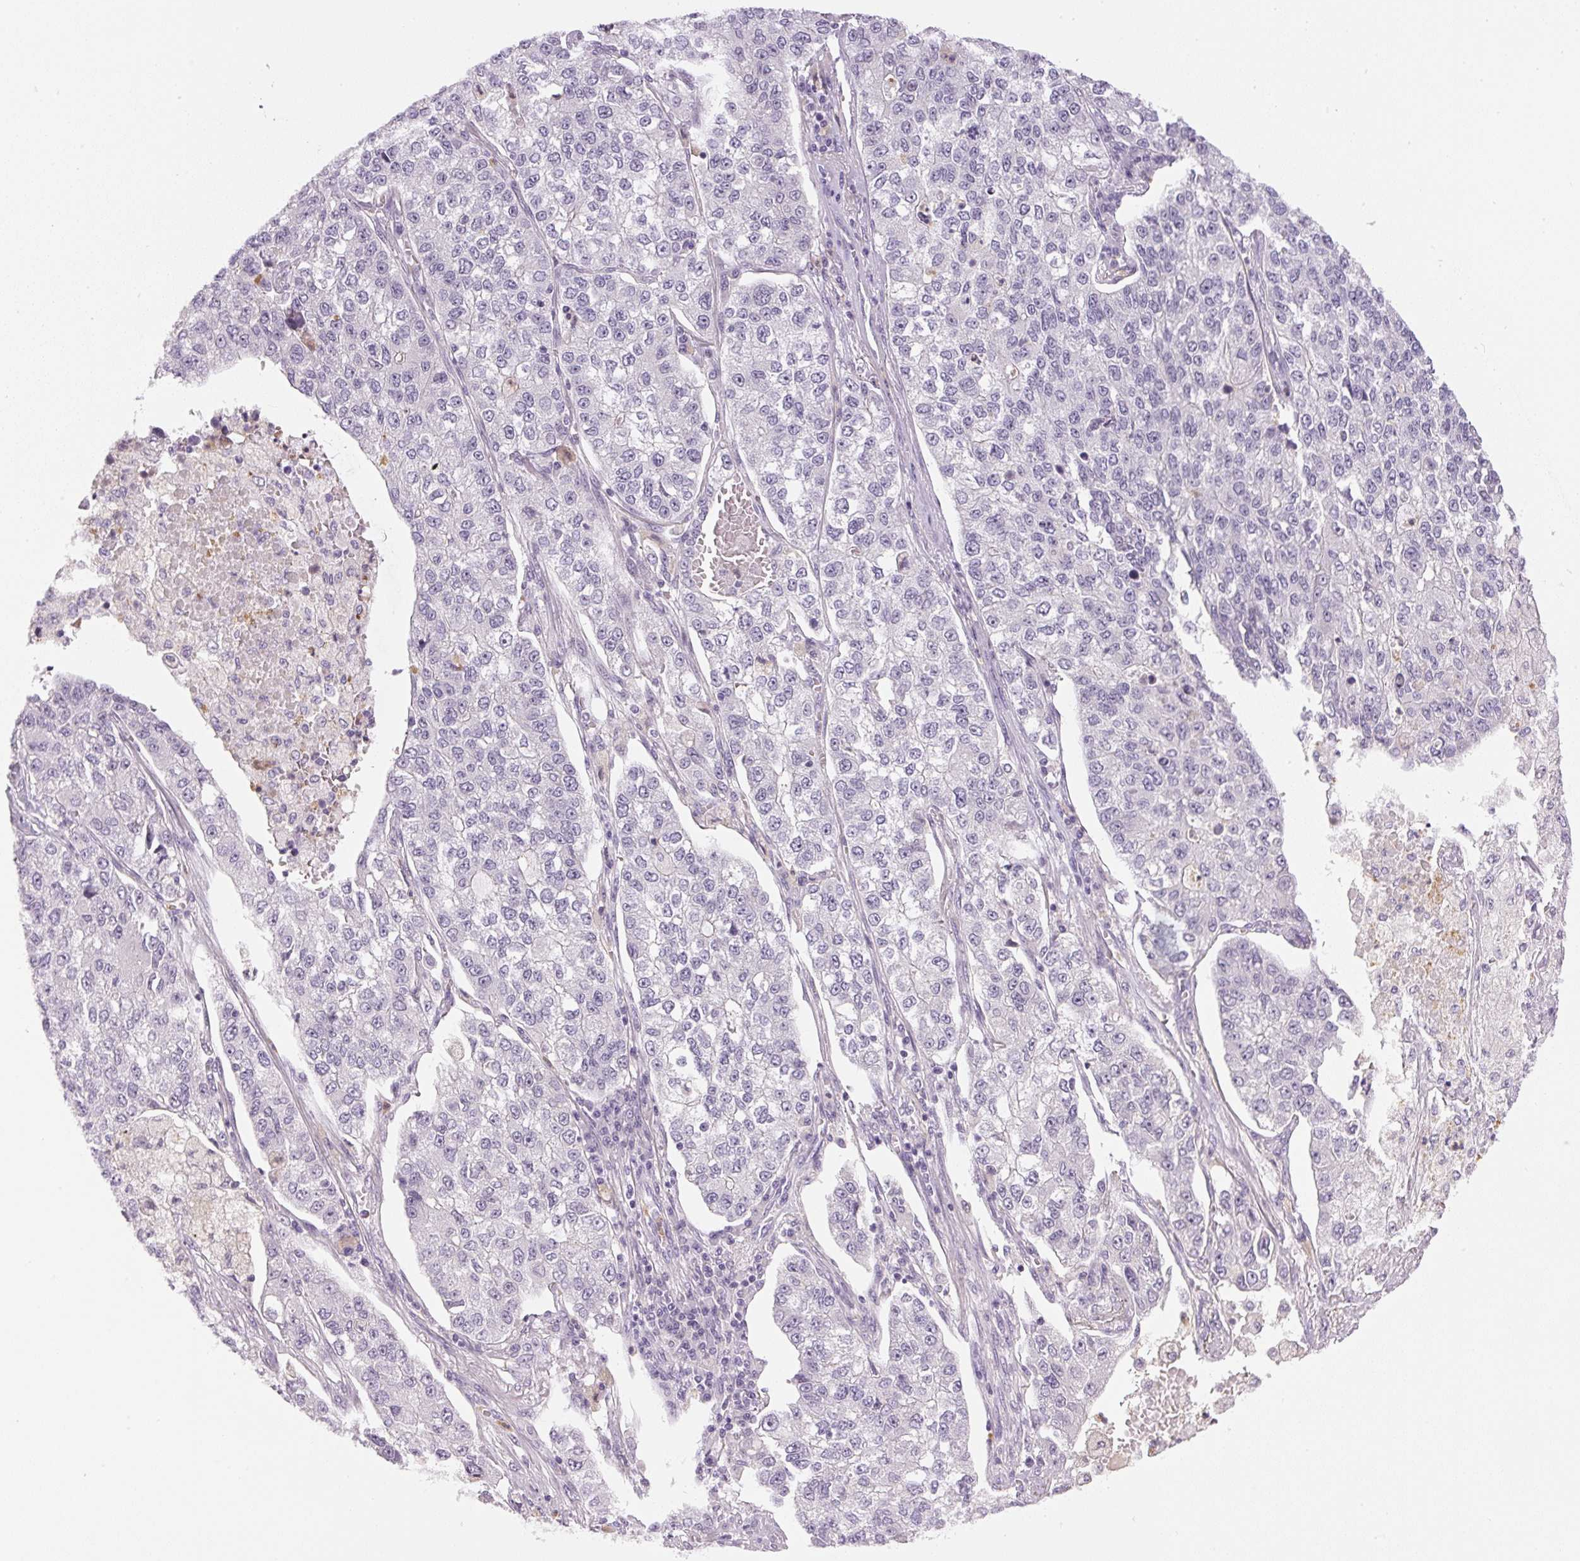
{"staining": {"intensity": "negative", "quantity": "none", "location": "none"}, "tissue": "lung cancer", "cell_type": "Tumor cells", "image_type": "cancer", "snomed": [{"axis": "morphology", "description": "Adenocarcinoma, NOS"}, {"axis": "topography", "description": "Lung"}], "caption": "Lung adenocarcinoma was stained to show a protein in brown. There is no significant staining in tumor cells.", "gene": "SGF29", "patient": {"sex": "male", "age": 49}}